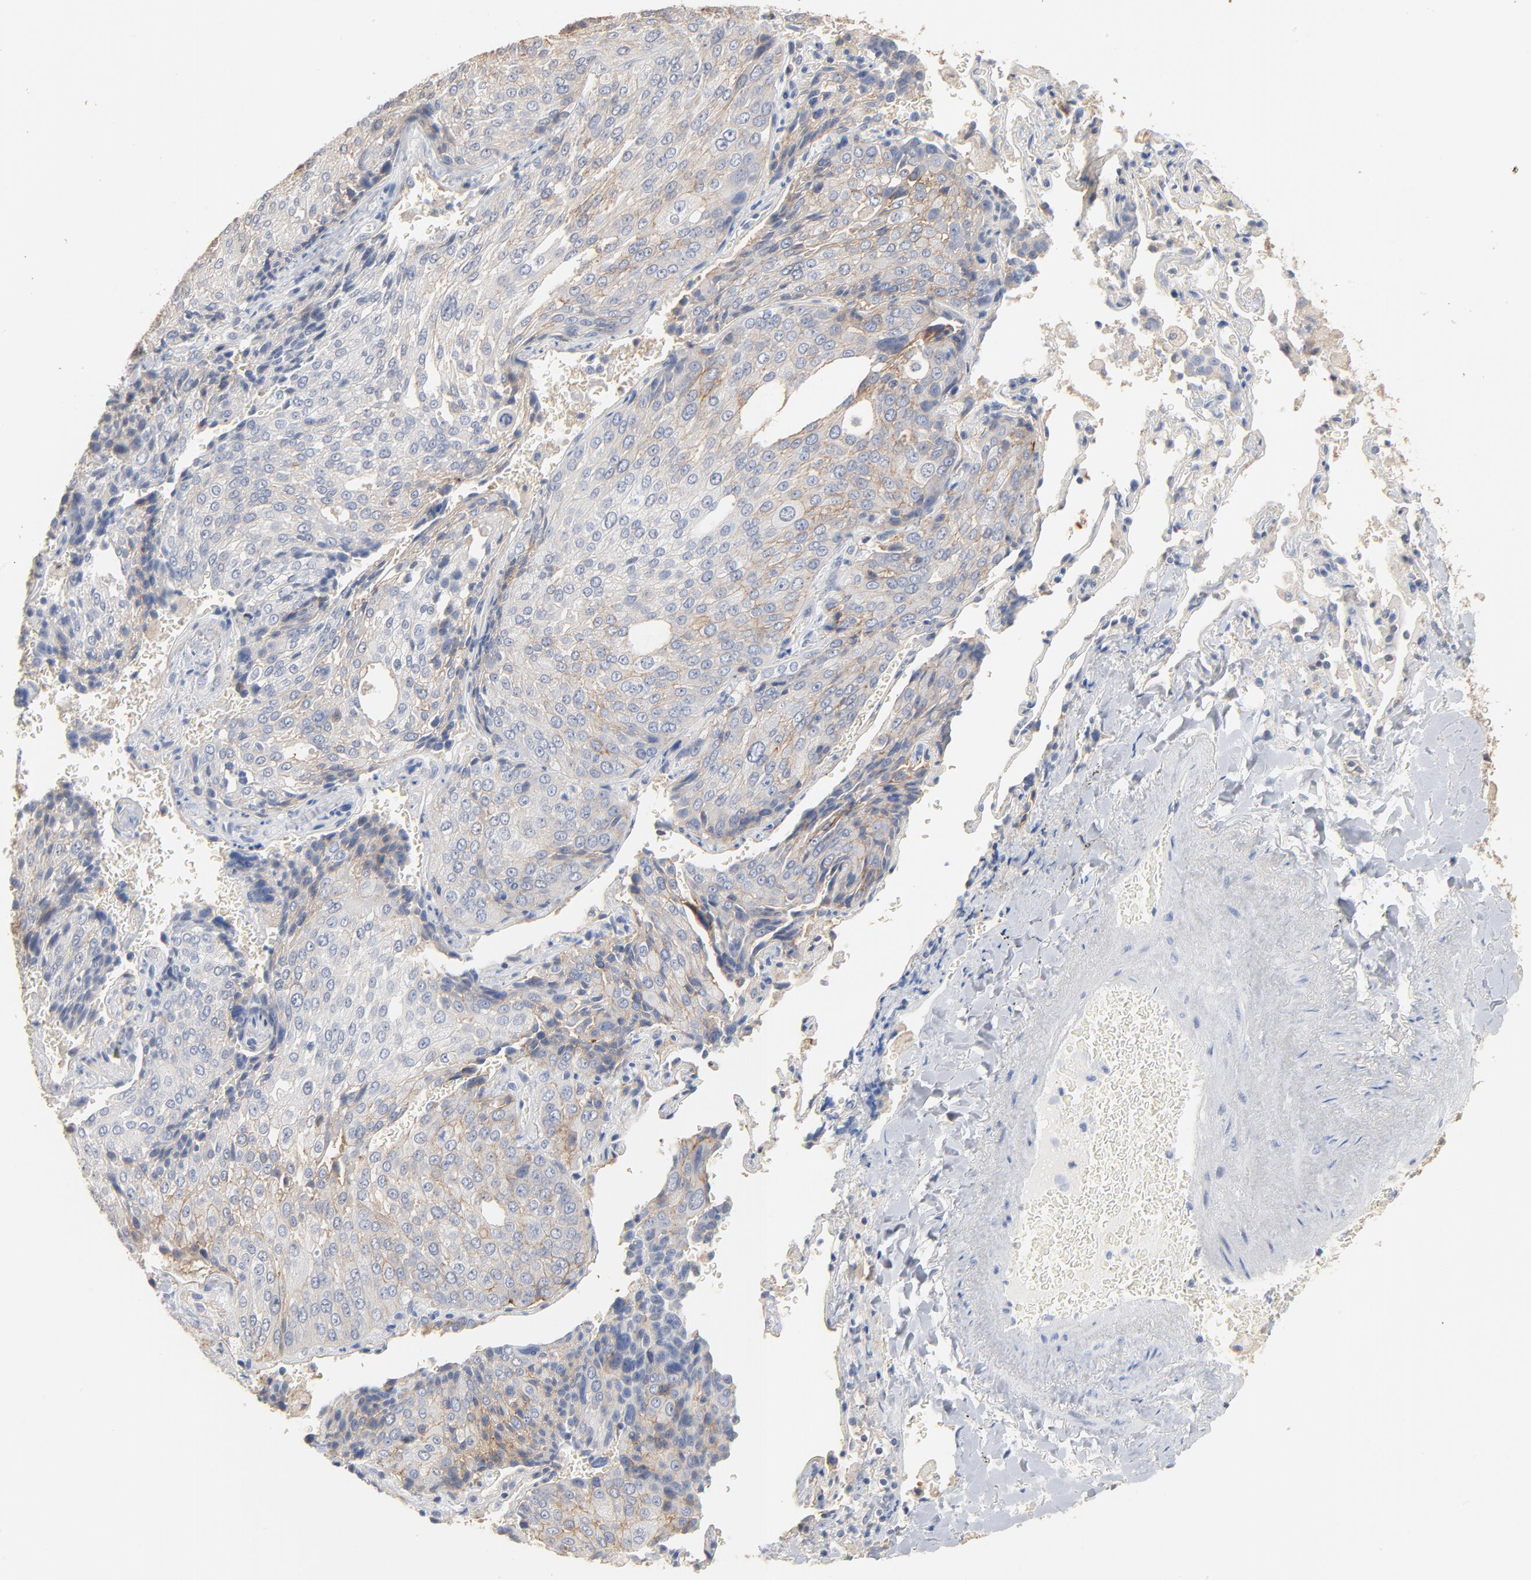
{"staining": {"intensity": "weak", "quantity": "<25%", "location": "cytoplasmic/membranous"}, "tissue": "lung cancer", "cell_type": "Tumor cells", "image_type": "cancer", "snomed": [{"axis": "morphology", "description": "Squamous cell carcinoma, NOS"}, {"axis": "topography", "description": "Lung"}], "caption": "A photomicrograph of human lung cancer is negative for staining in tumor cells.", "gene": "EPCAM", "patient": {"sex": "male", "age": 54}}